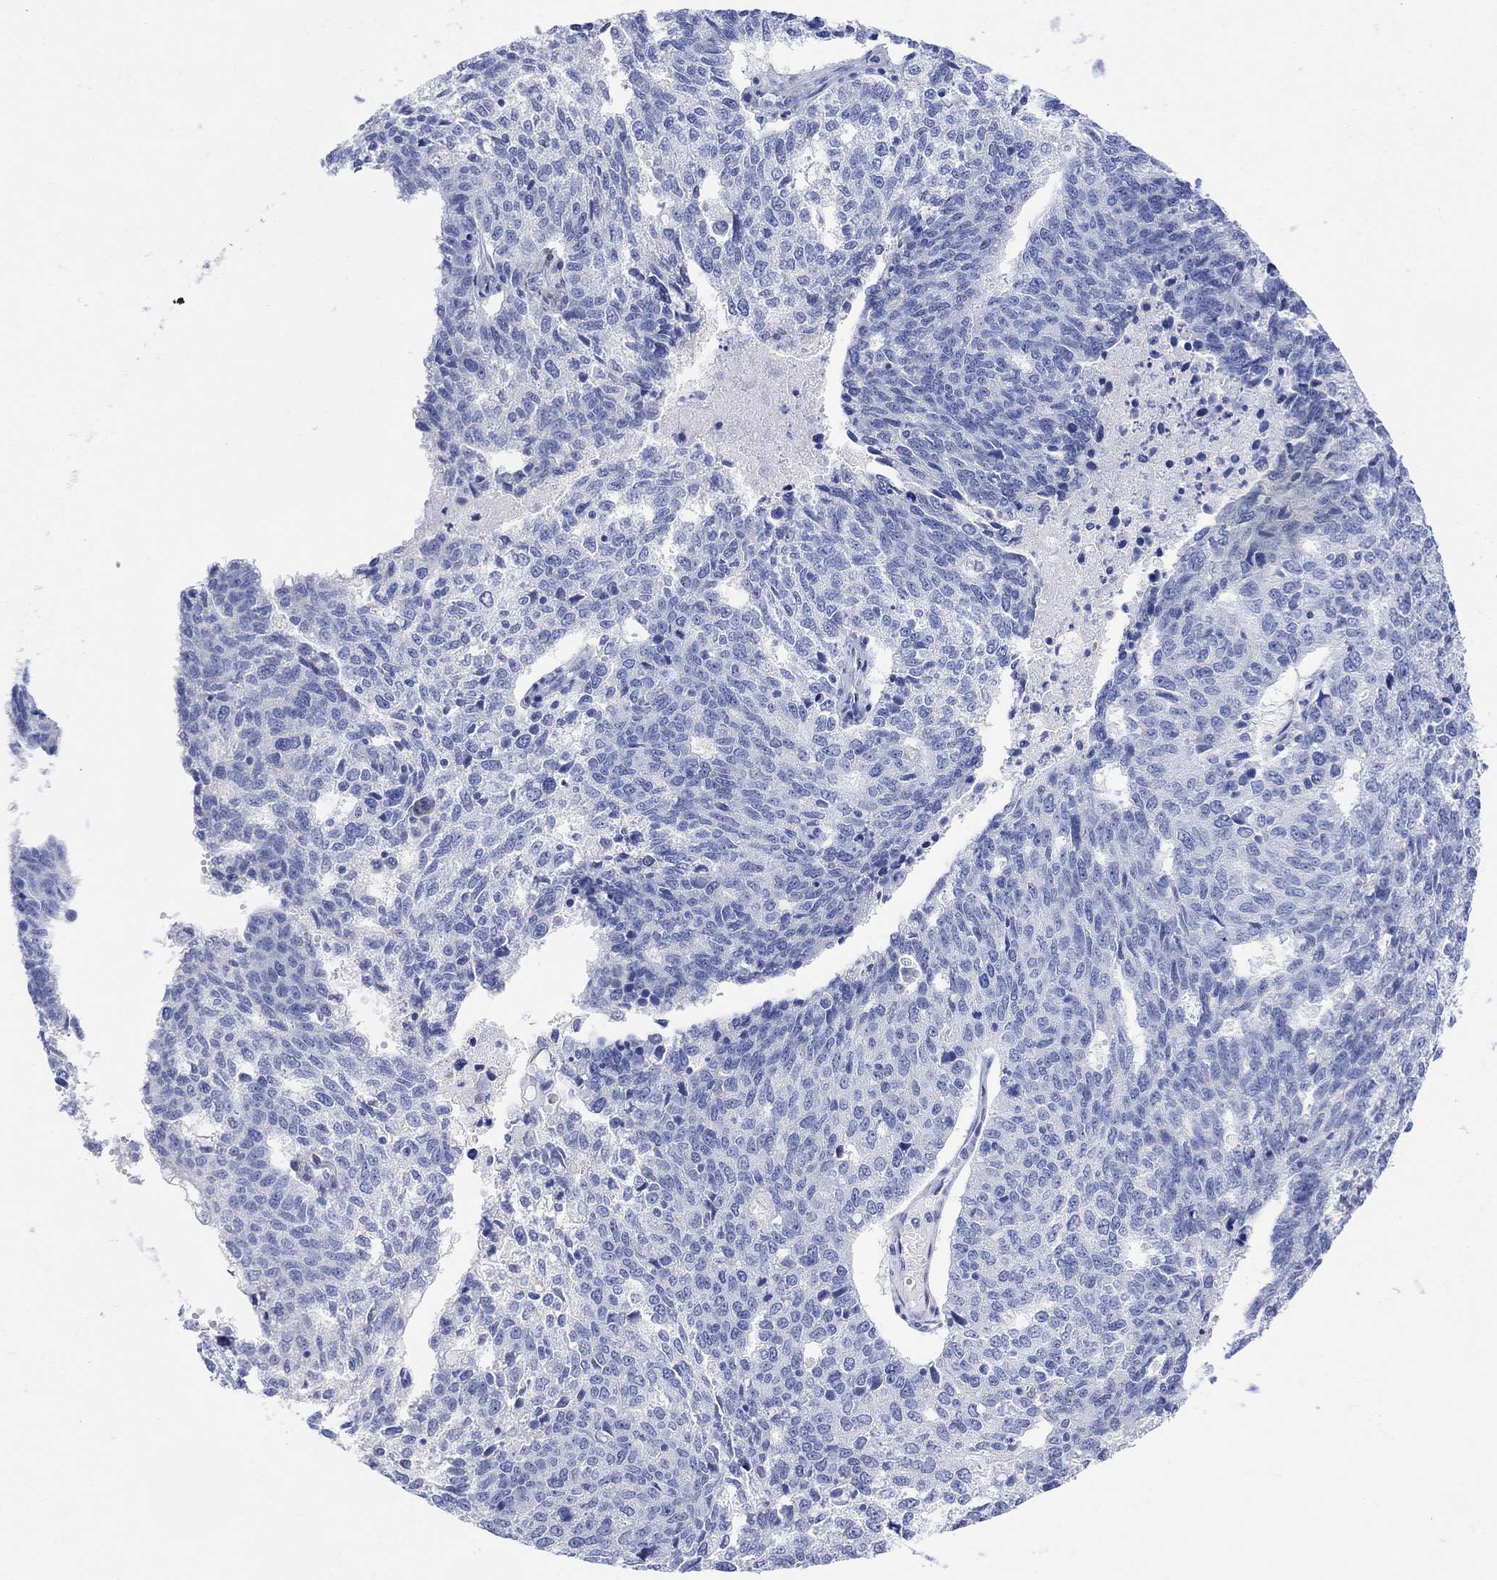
{"staining": {"intensity": "negative", "quantity": "none", "location": "none"}, "tissue": "ovarian cancer", "cell_type": "Tumor cells", "image_type": "cancer", "snomed": [{"axis": "morphology", "description": "Cystadenocarcinoma, serous, NOS"}, {"axis": "topography", "description": "Ovary"}], "caption": "IHC of ovarian cancer (serous cystadenocarcinoma) reveals no staining in tumor cells.", "gene": "GNG13", "patient": {"sex": "female", "age": 71}}